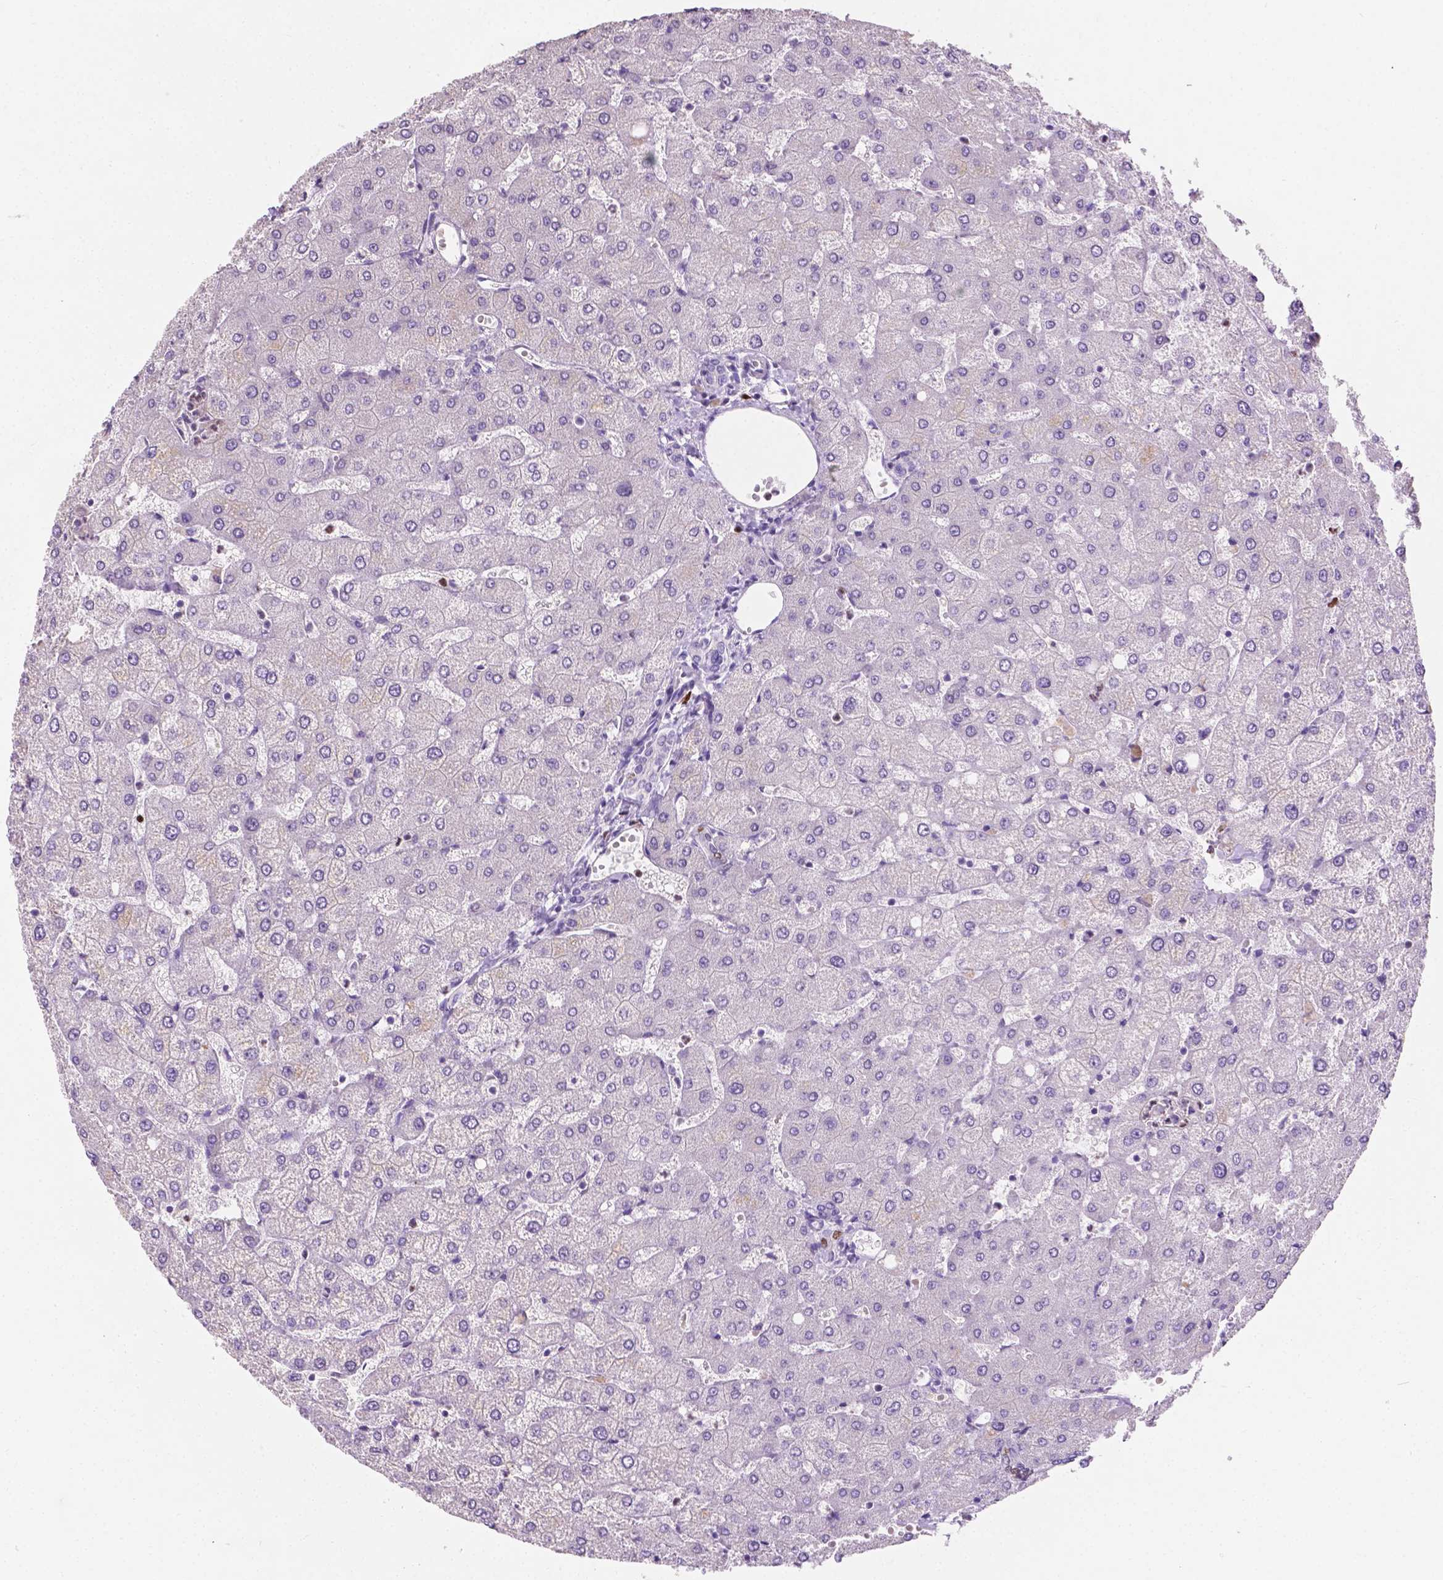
{"staining": {"intensity": "negative", "quantity": "none", "location": "none"}, "tissue": "liver", "cell_type": "Cholangiocytes", "image_type": "normal", "snomed": [{"axis": "morphology", "description": "Normal tissue, NOS"}, {"axis": "topography", "description": "Liver"}], "caption": "Immunohistochemical staining of unremarkable liver reveals no significant expression in cholangiocytes. (DAB (3,3'-diaminobenzidine) IHC, high magnification).", "gene": "SIAH2", "patient": {"sex": "female", "age": 54}}